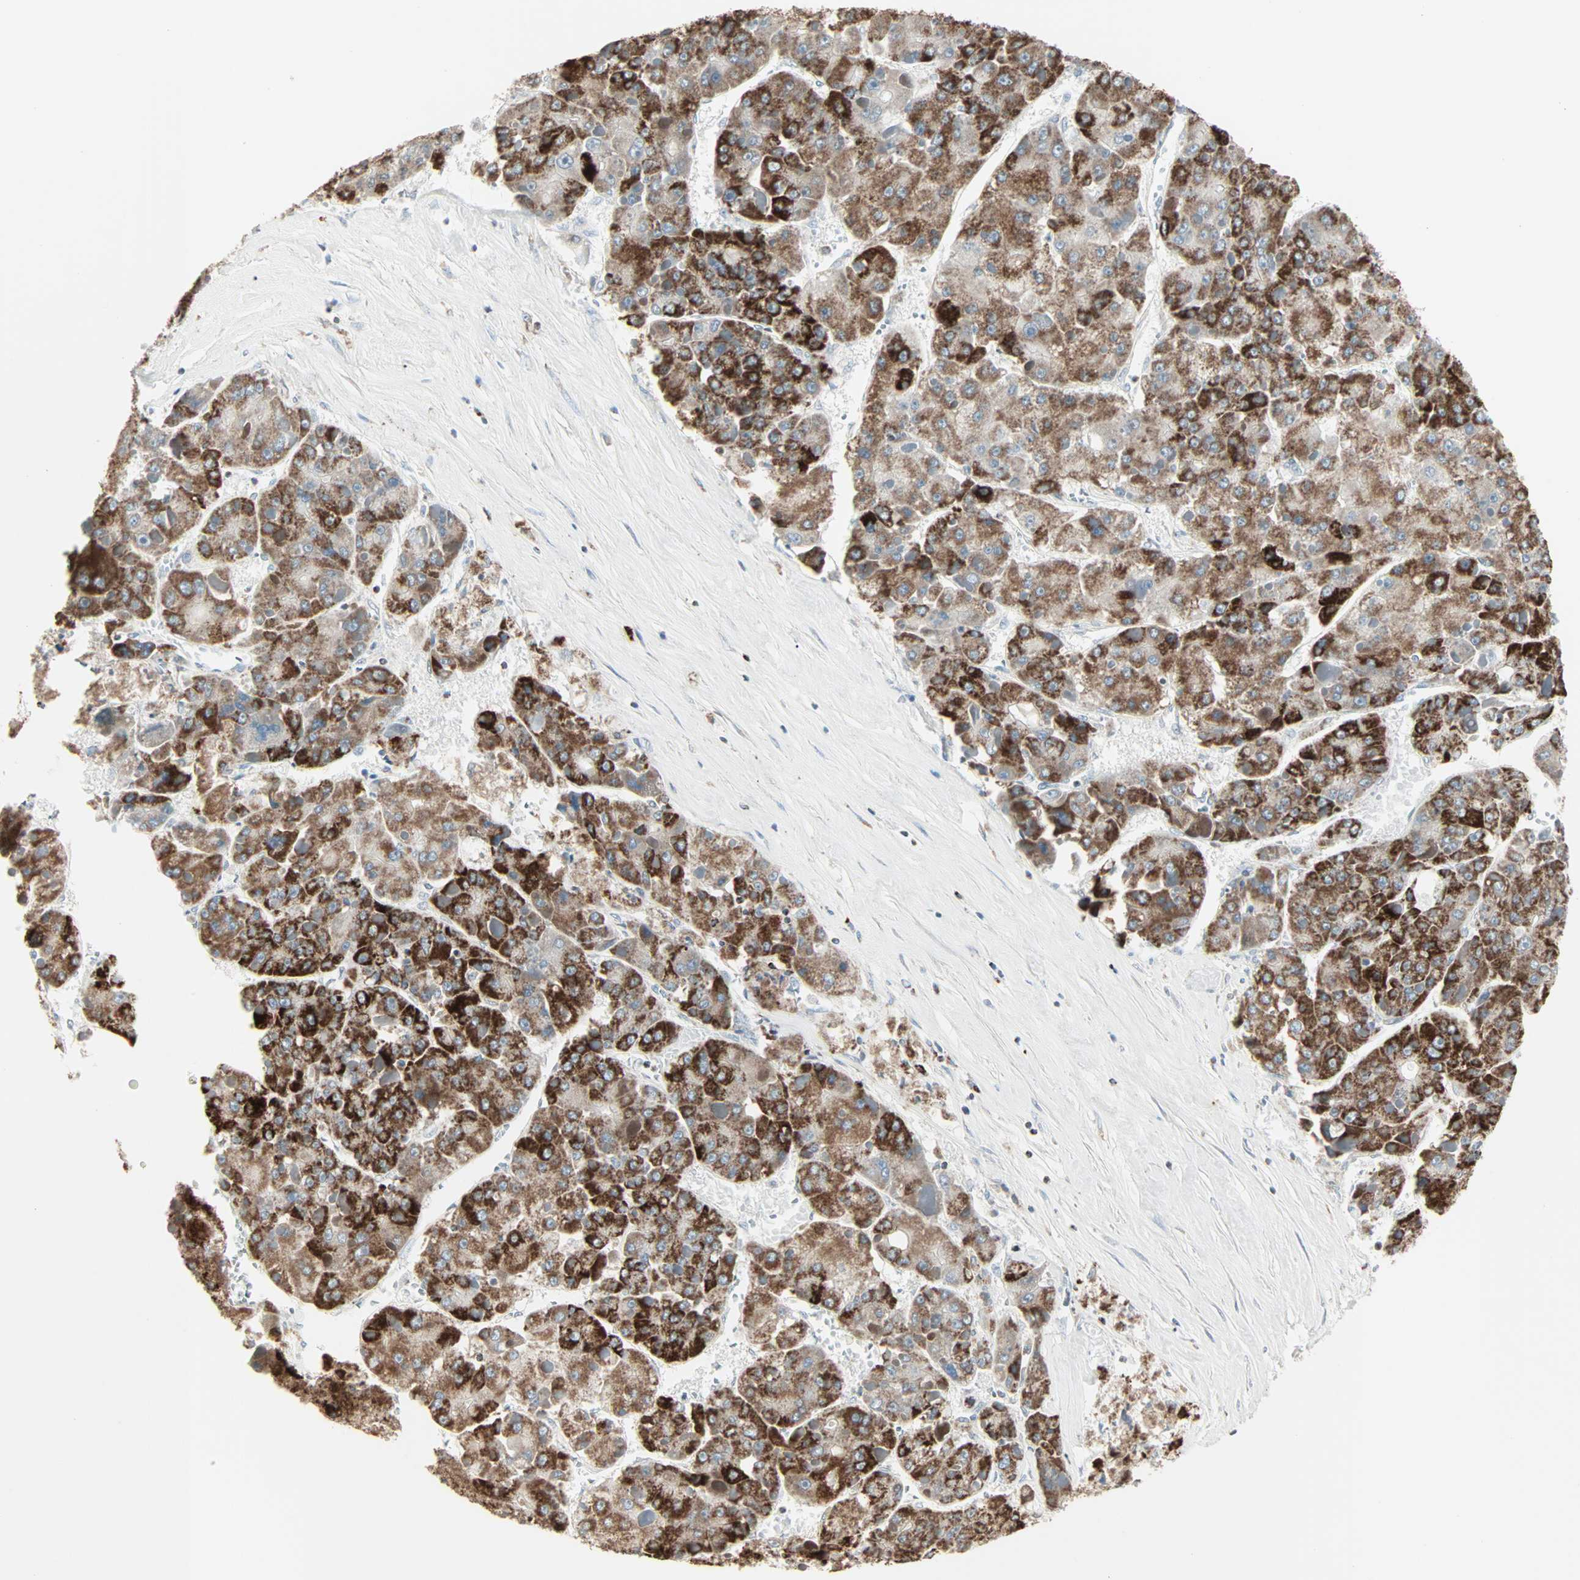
{"staining": {"intensity": "strong", "quantity": ">75%", "location": "cytoplasmic/membranous"}, "tissue": "liver cancer", "cell_type": "Tumor cells", "image_type": "cancer", "snomed": [{"axis": "morphology", "description": "Carcinoma, Hepatocellular, NOS"}, {"axis": "topography", "description": "Liver"}], "caption": "Immunohistochemical staining of human liver cancer (hepatocellular carcinoma) displays high levels of strong cytoplasmic/membranous staining in approximately >75% of tumor cells.", "gene": "IDH2", "patient": {"sex": "female", "age": 73}}